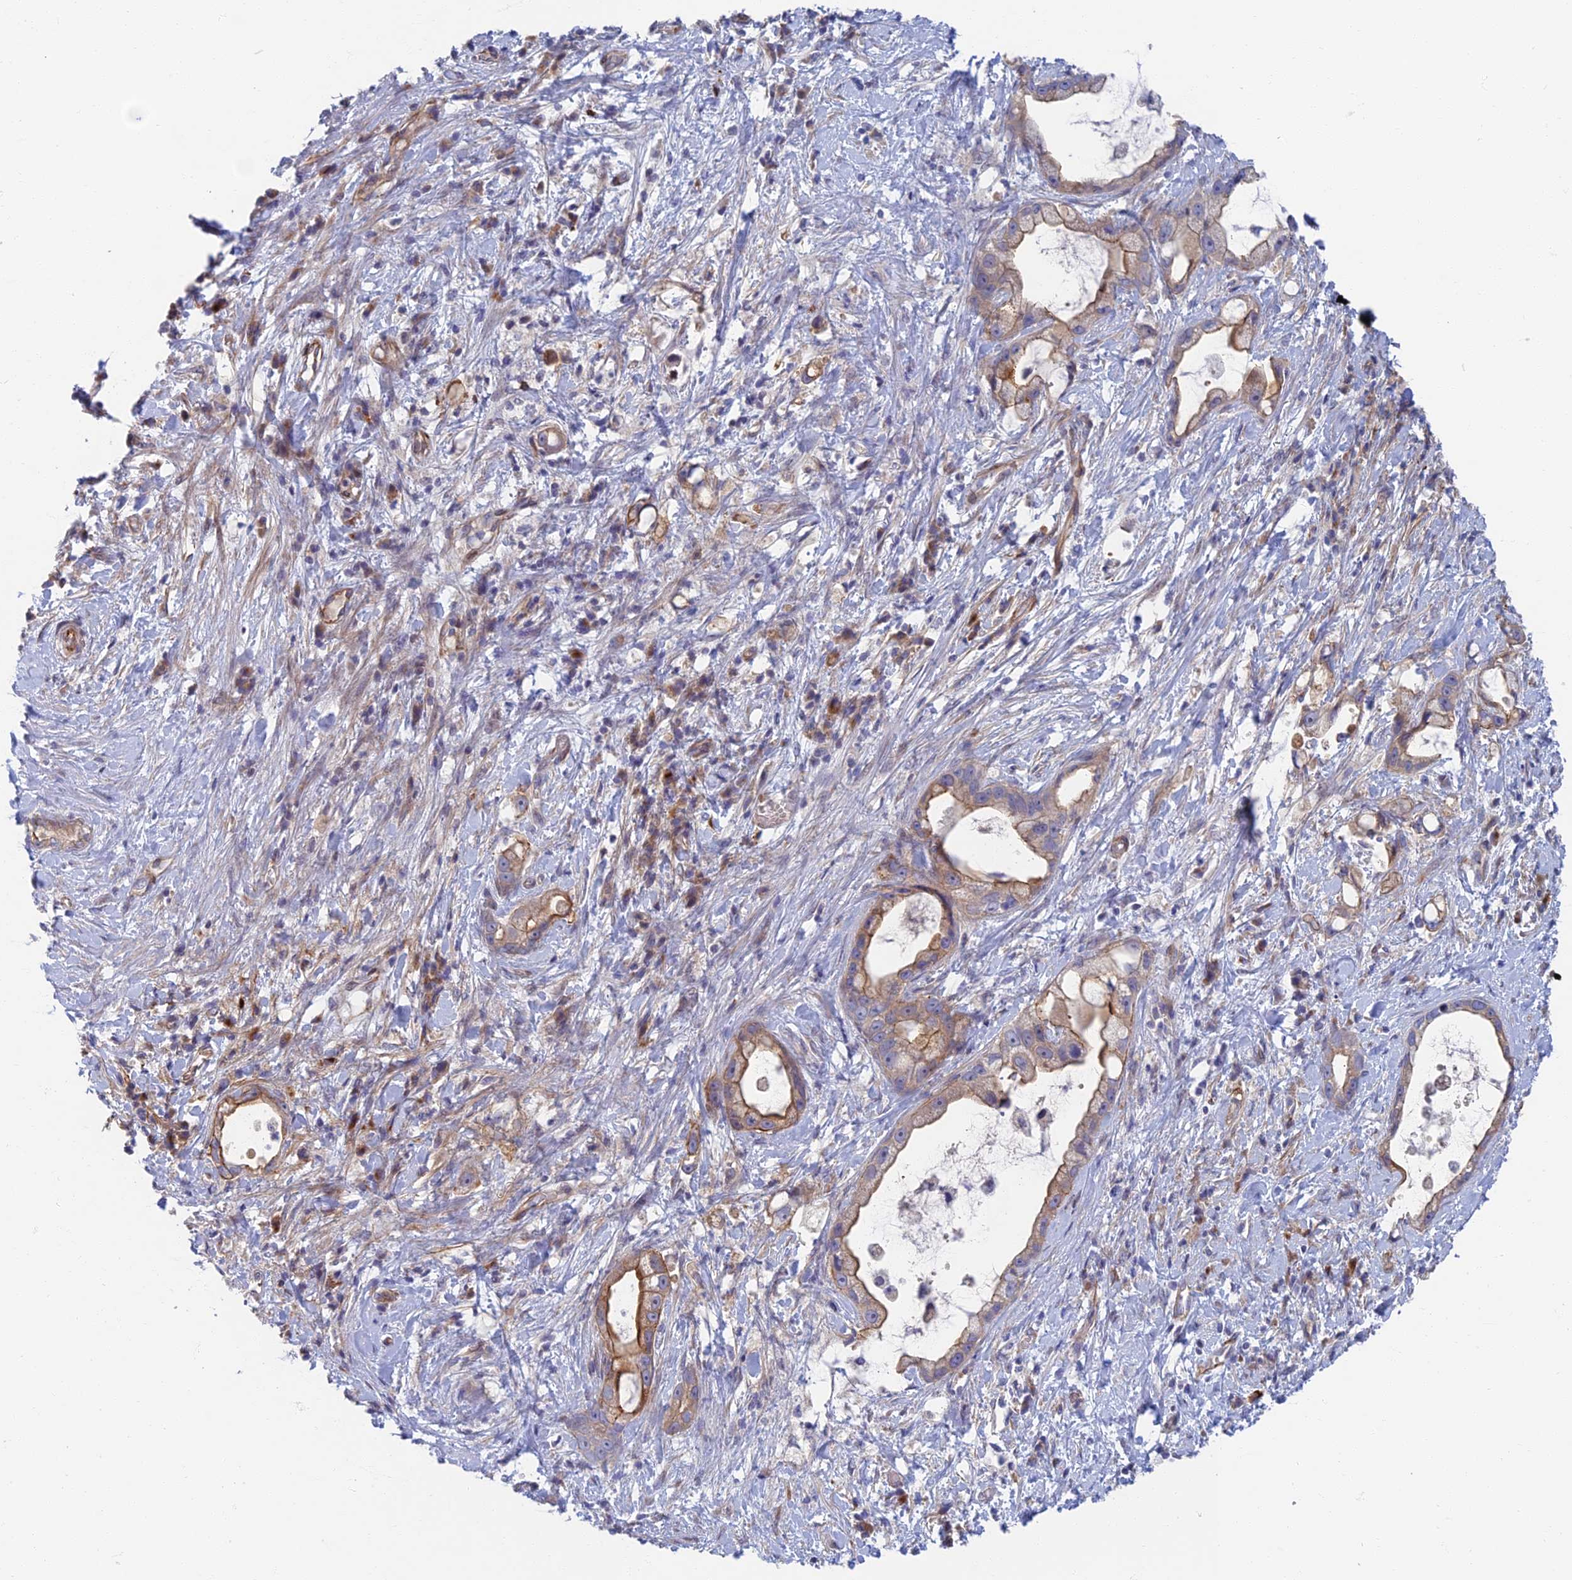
{"staining": {"intensity": "moderate", "quantity": ">75%", "location": "cytoplasmic/membranous"}, "tissue": "stomach cancer", "cell_type": "Tumor cells", "image_type": "cancer", "snomed": [{"axis": "morphology", "description": "Adenocarcinoma, NOS"}, {"axis": "topography", "description": "Stomach"}], "caption": "Stomach cancer (adenocarcinoma) stained for a protein (brown) shows moderate cytoplasmic/membranous positive positivity in approximately >75% of tumor cells.", "gene": "RHBDL2", "patient": {"sex": "male", "age": 55}}